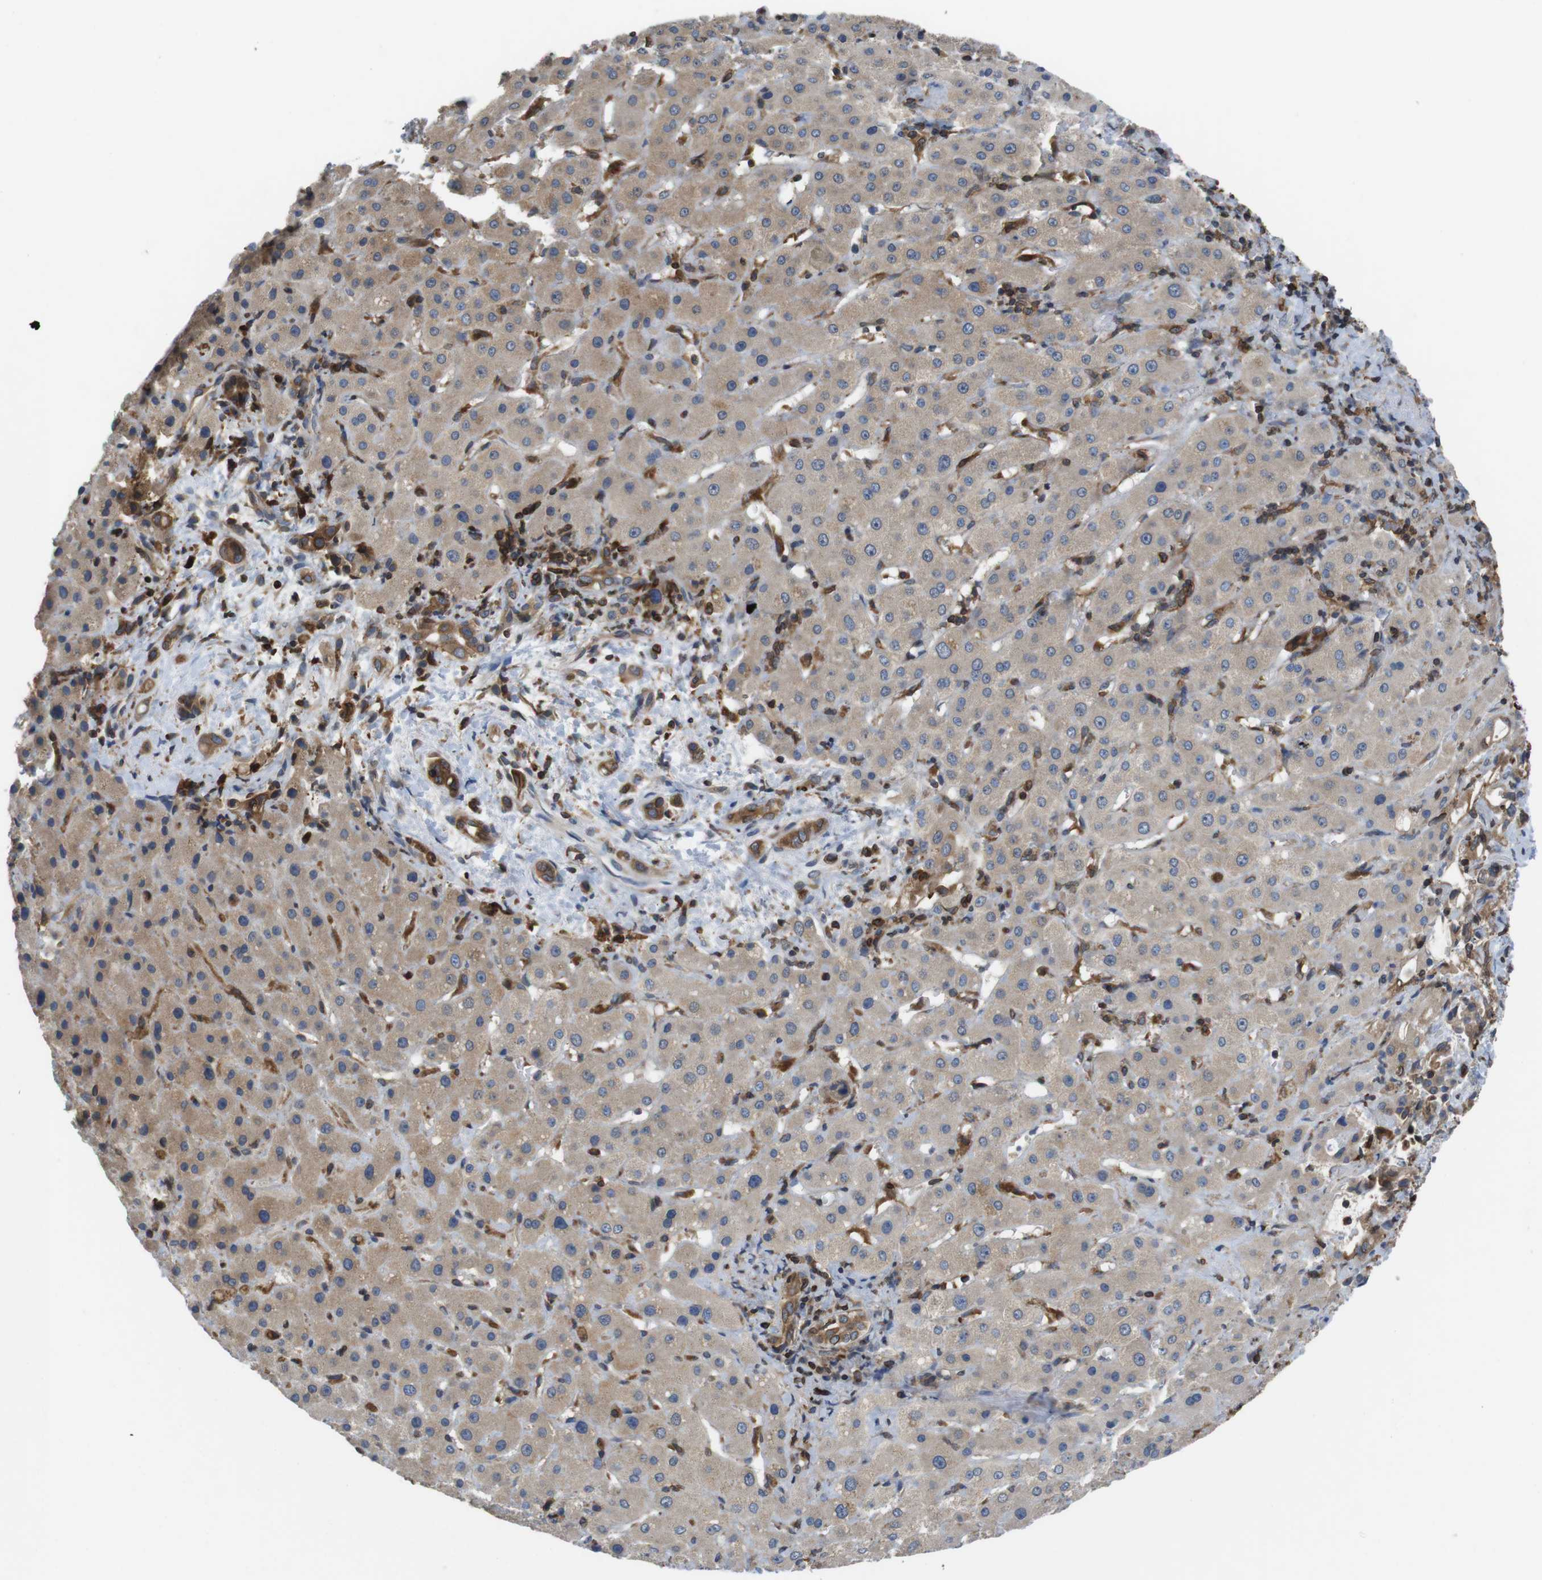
{"staining": {"intensity": "moderate", "quantity": ">75%", "location": "cytoplasmic/membranous"}, "tissue": "liver cancer", "cell_type": "Tumor cells", "image_type": "cancer", "snomed": [{"axis": "morphology", "description": "Cholangiocarcinoma"}, {"axis": "topography", "description": "Liver"}], "caption": "A photomicrograph showing moderate cytoplasmic/membranous expression in about >75% of tumor cells in cholangiocarcinoma (liver), as visualized by brown immunohistochemical staining.", "gene": "ARL6IP5", "patient": {"sex": "female", "age": 65}}